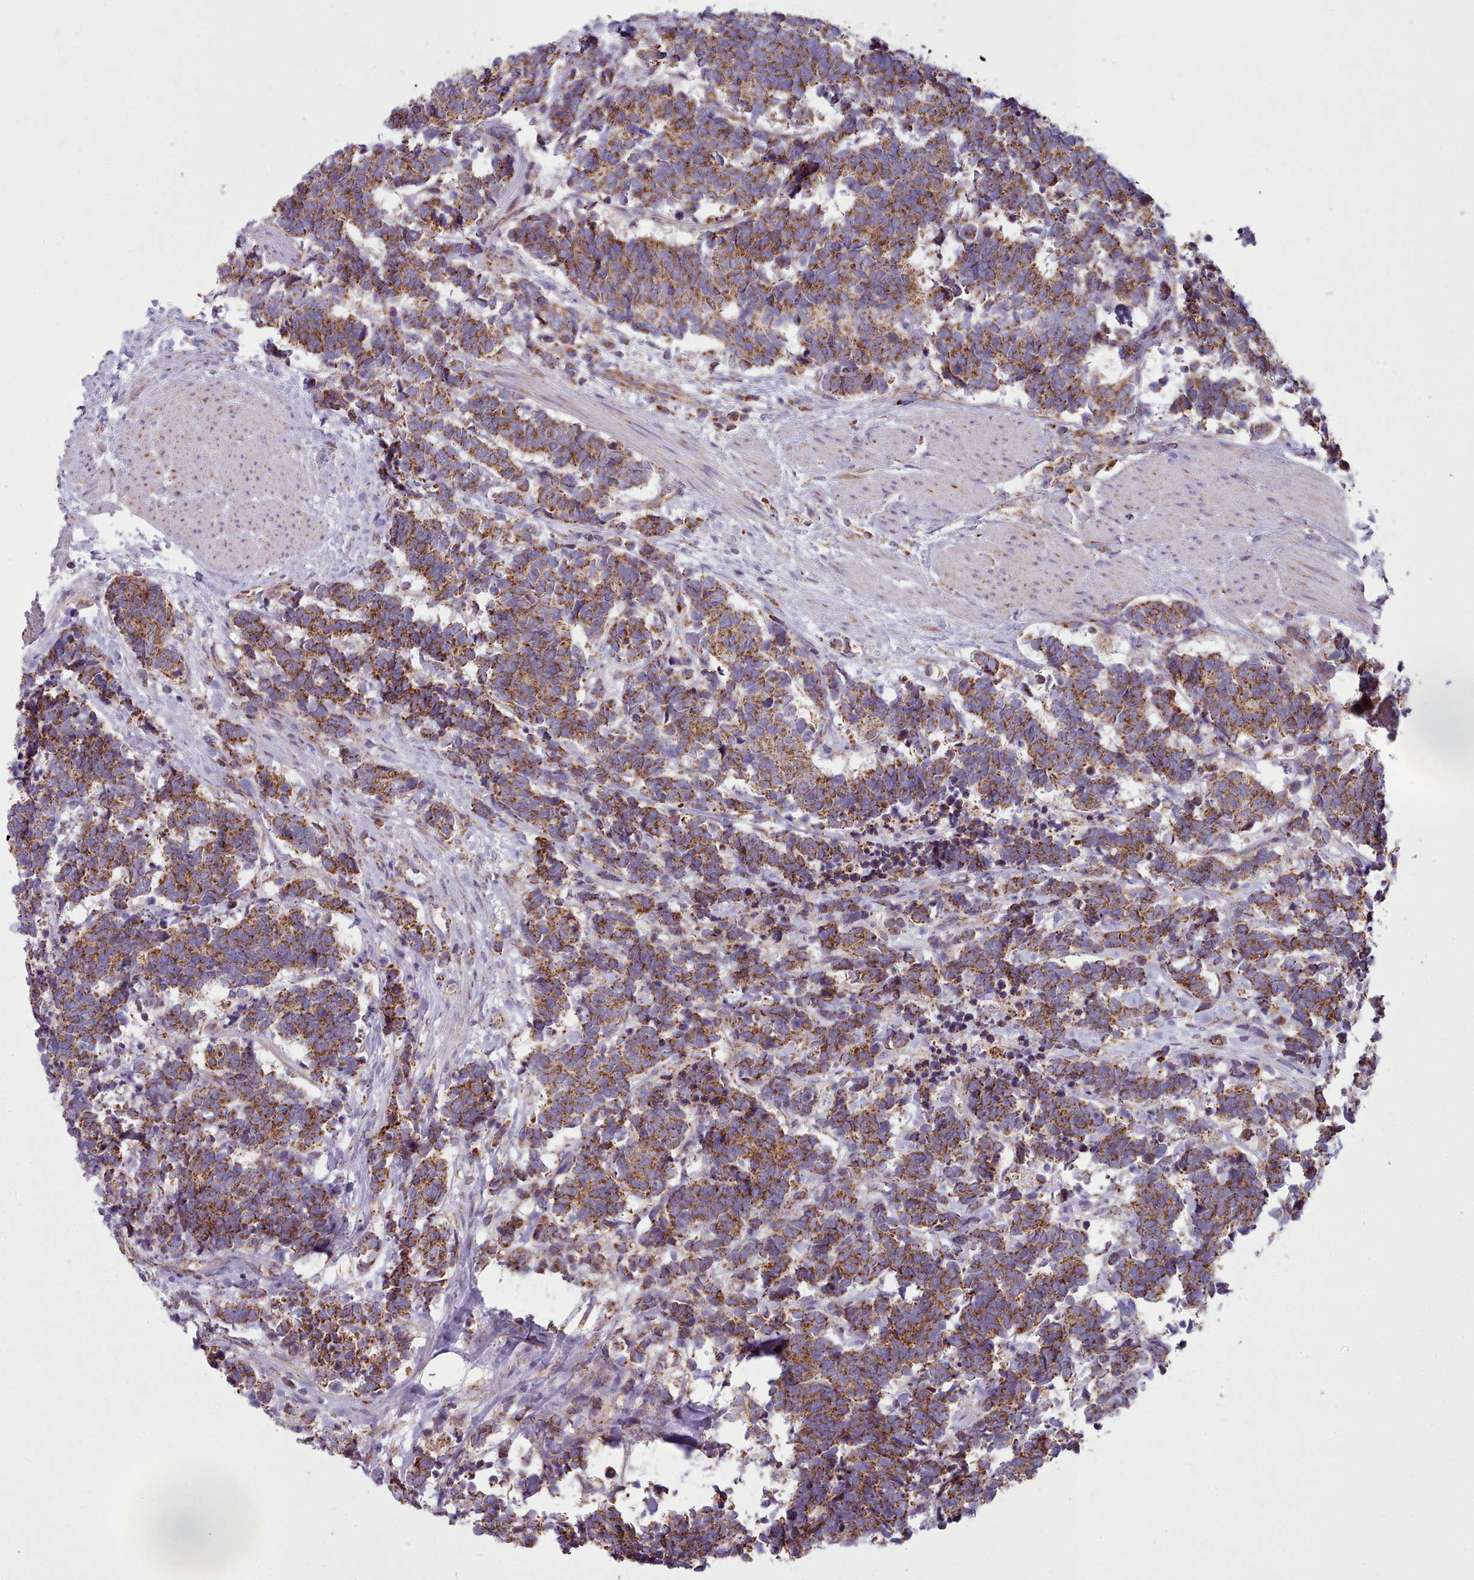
{"staining": {"intensity": "strong", "quantity": ">75%", "location": "cytoplasmic/membranous"}, "tissue": "carcinoid", "cell_type": "Tumor cells", "image_type": "cancer", "snomed": [{"axis": "morphology", "description": "Carcinoma, NOS"}, {"axis": "morphology", "description": "Carcinoid, malignant, NOS"}, {"axis": "topography", "description": "Prostate"}], "caption": "Strong cytoplasmic/membranous staining is appreciated in about >75% of tumor cells in carcinoma.", "gene": "SRP54", "patient": {"sex": "male", "age": 57}}